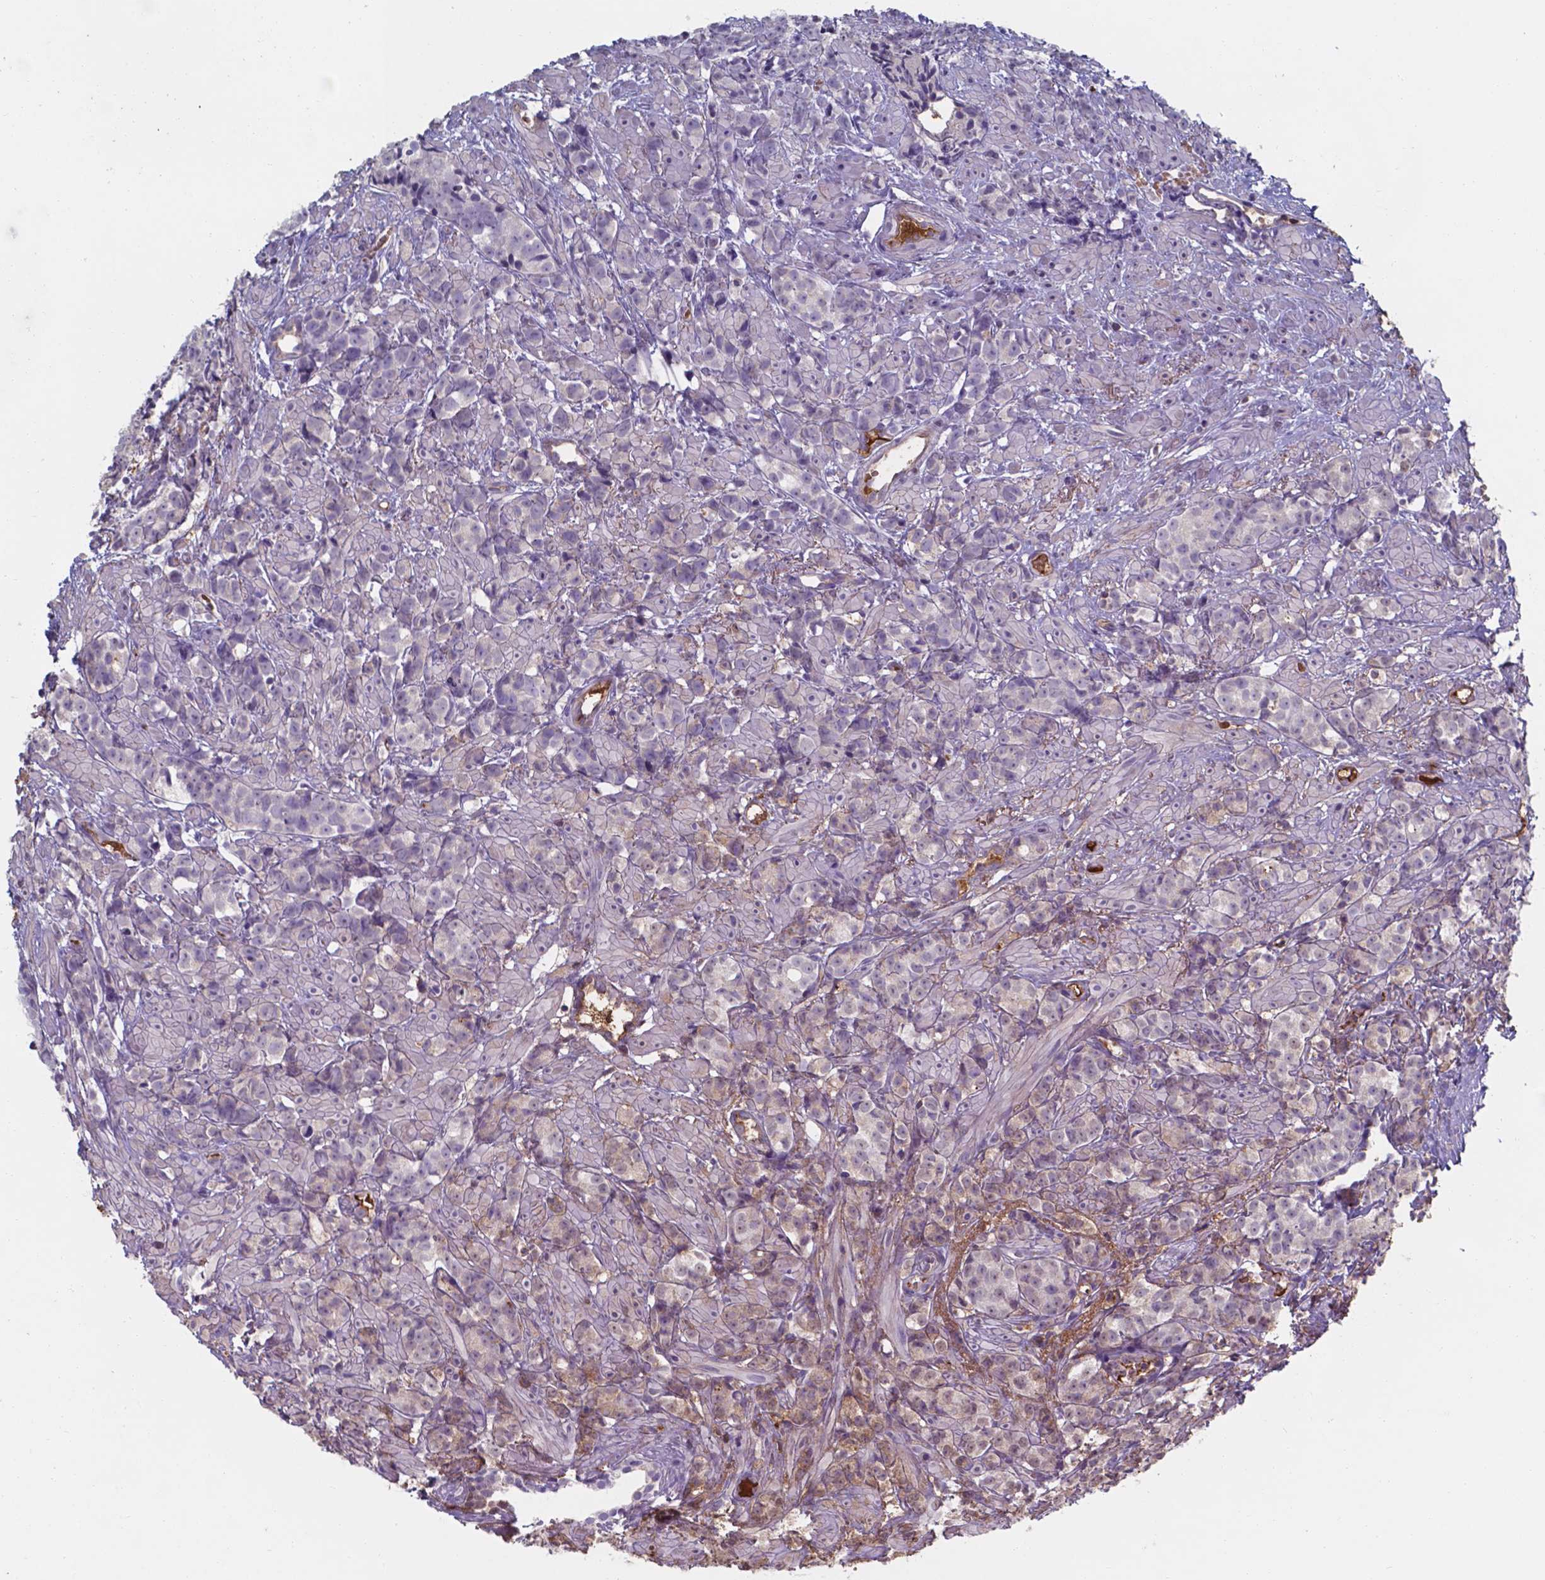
{"staining": {"intensity": "negative", "quantity": "none", "location": "none"}, "tissue": "prostate cancer", "cell_type": "Tumor cells", "image_type": "cancer", "snomed": [{"axis": "morphology", "description": "Adenocarcinoma, High grade"}, {"axis": "topography", "description": "Prostate"}], "caption": "Immunohistochemical staining of prostate cancer shows no significant positivity in tumor cells. (Brightfield microscopy of DAB (3,3'-diaminobenzidine) immunohistochemistry (IHC) at high magnification).", "gene": "SERPINA1", "patient": {"sex": "male", "age": 81}}